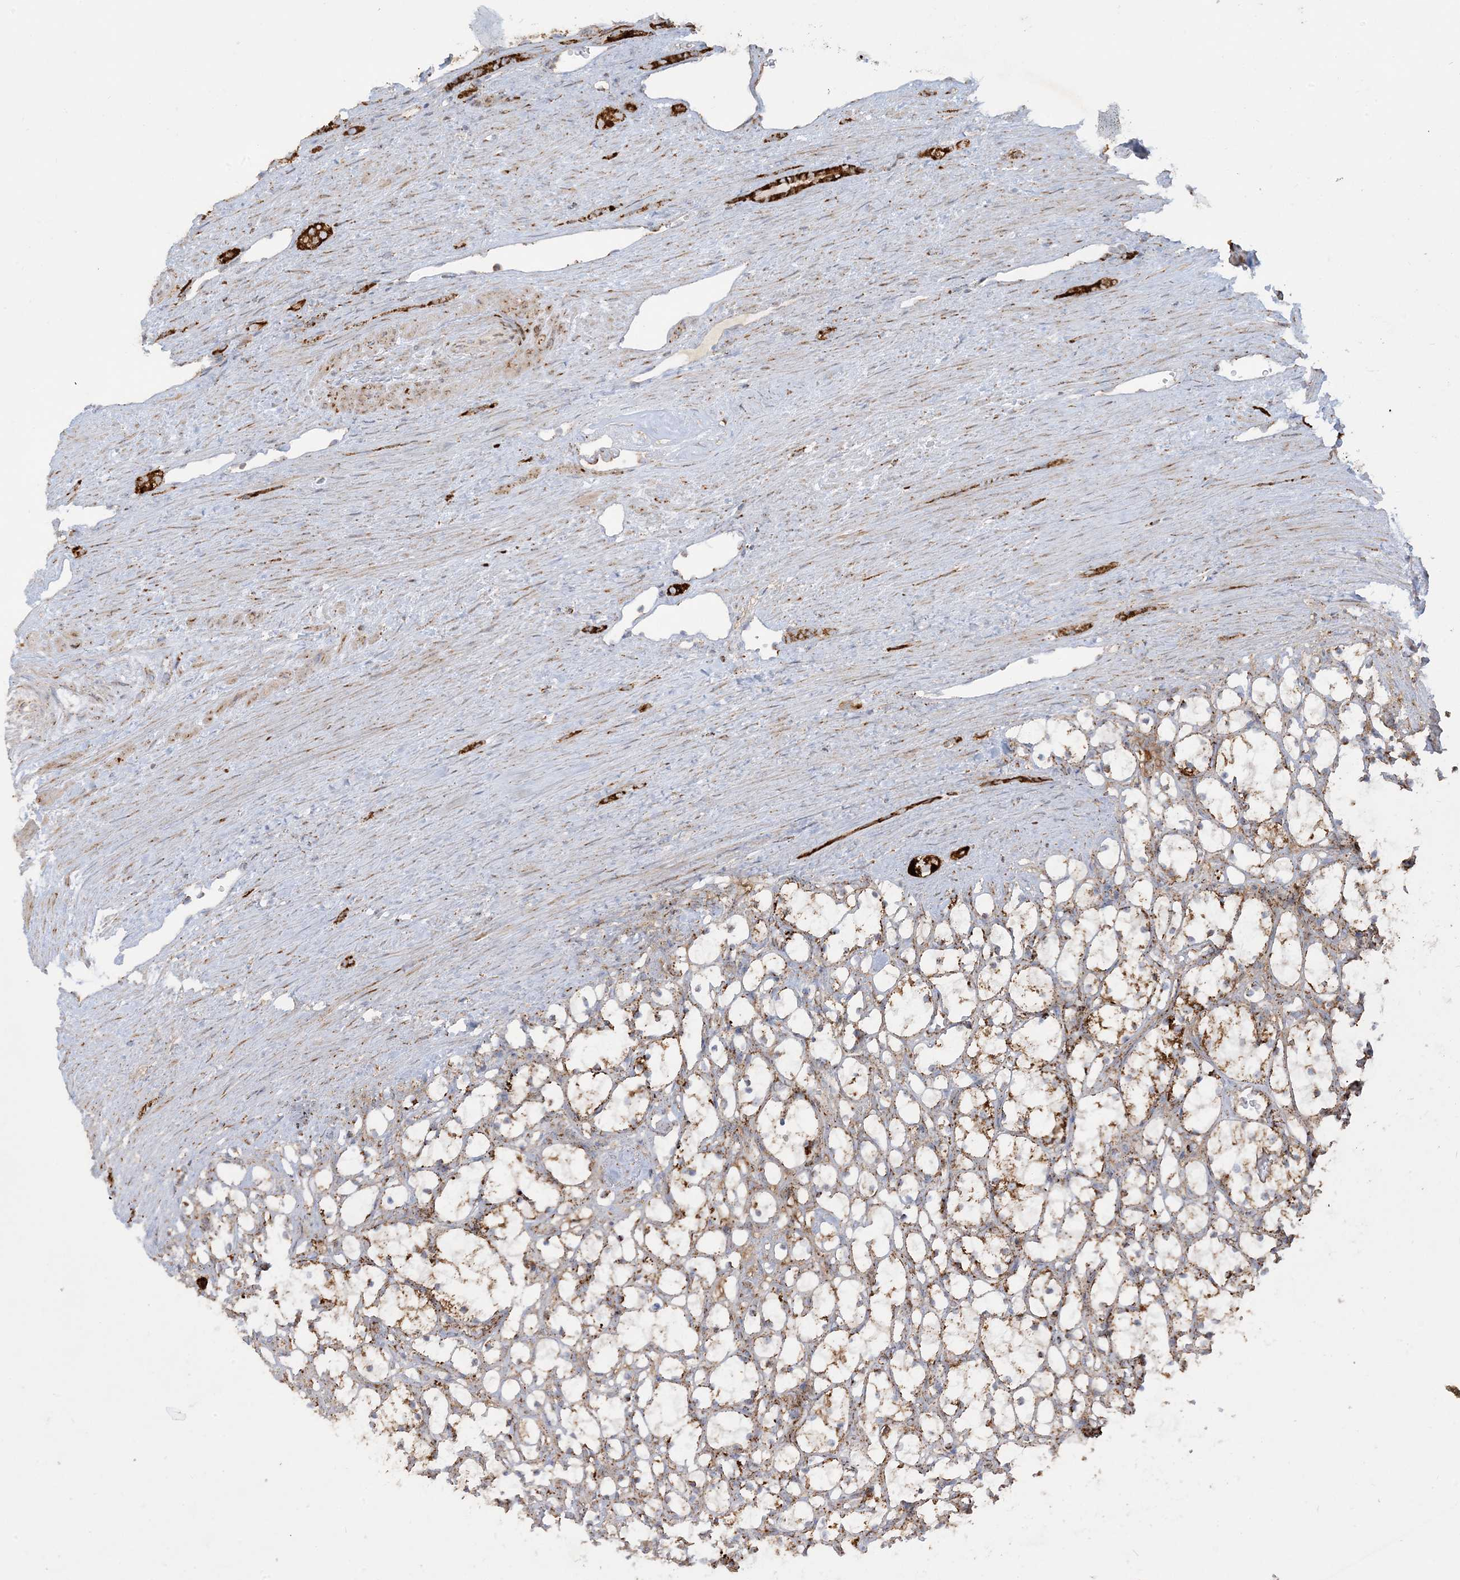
{"staining": {"intensity": "moderate", "quantity": ">75%", "location": "cytoplasmic/membranous"}, "tissue": "renal cancer", "cell_type": "Tumor cells", "image_type": "cancer", "snomed": [{"axis": "morphology", "description": "Adenocarcinoma, NOS"}, {"axis": "topography", "description": "Kidney"}], "caption": "About >75% of tumor cells in adenocarcinoma (renal) display moderate cytoplasmic/membranous protein expression as visualized by brown immunohistochemical staining.", "gene": "NDUFAF3", "patient": {"sex": "female", "age": 69}}